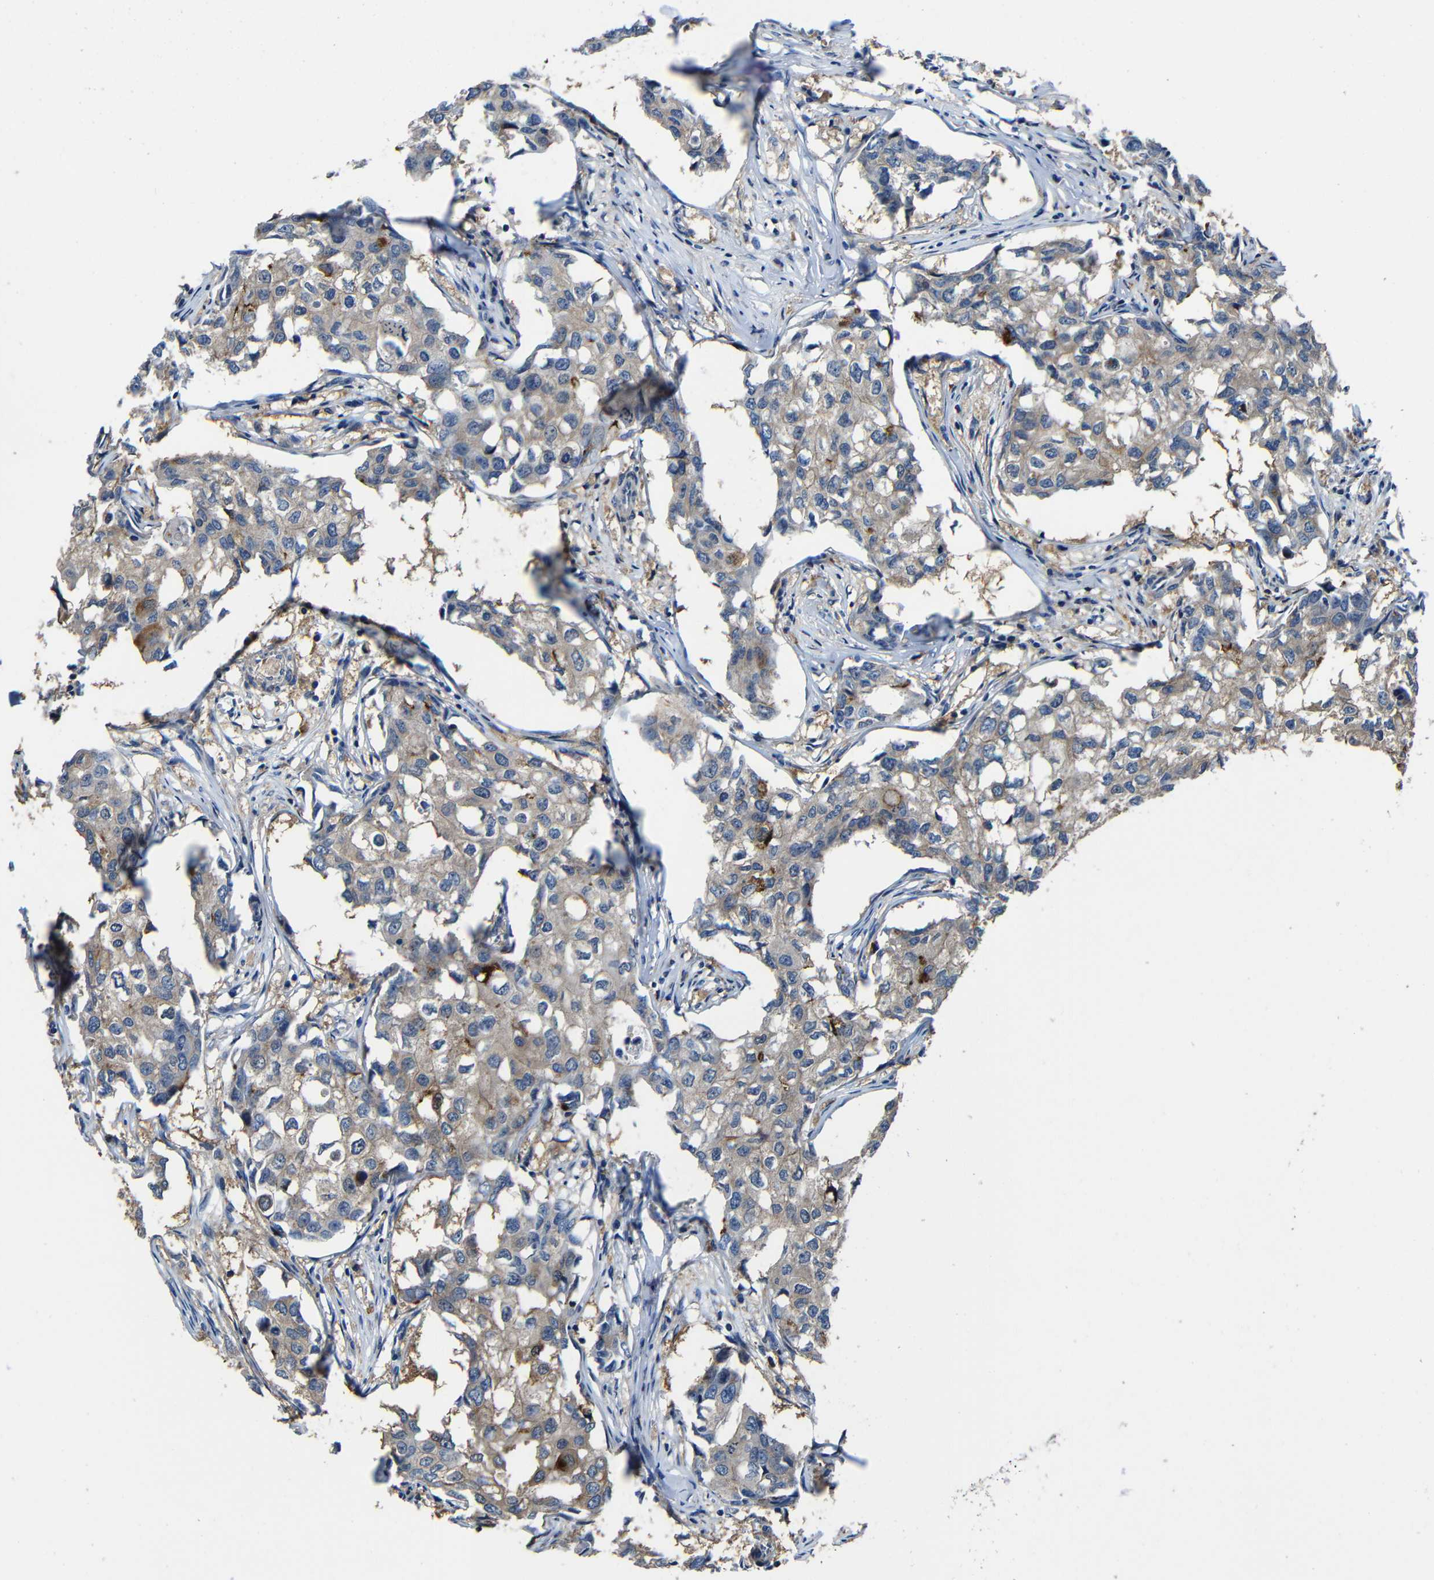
{"staining": {"intensity": "moderate", "quantity": ">75%", "location": "cytoplasmic/membranous"}, "tissue": "breast cancer", "cell_type": "Tumor cells", "image_type": "cancer", "snomed": [{"axis": "morphology", "description": "Duct carcinoma"}, {"axis": "topography", "description": "Breast"}], "caption": "Immunohistochemistry (IHC) micrograph of neoplastic tissue: breast cancer (invasive ductal carcinoma) stained using immunohistochemistry exhibits medium levels of moderate protein expression localized specifically in the cytoplasmic/membranous of tumor cells, appearing as a cytoplasmic/membranous brown color.", "gene": "GDI1", "patient": {"sex": "female", "age": 27}}